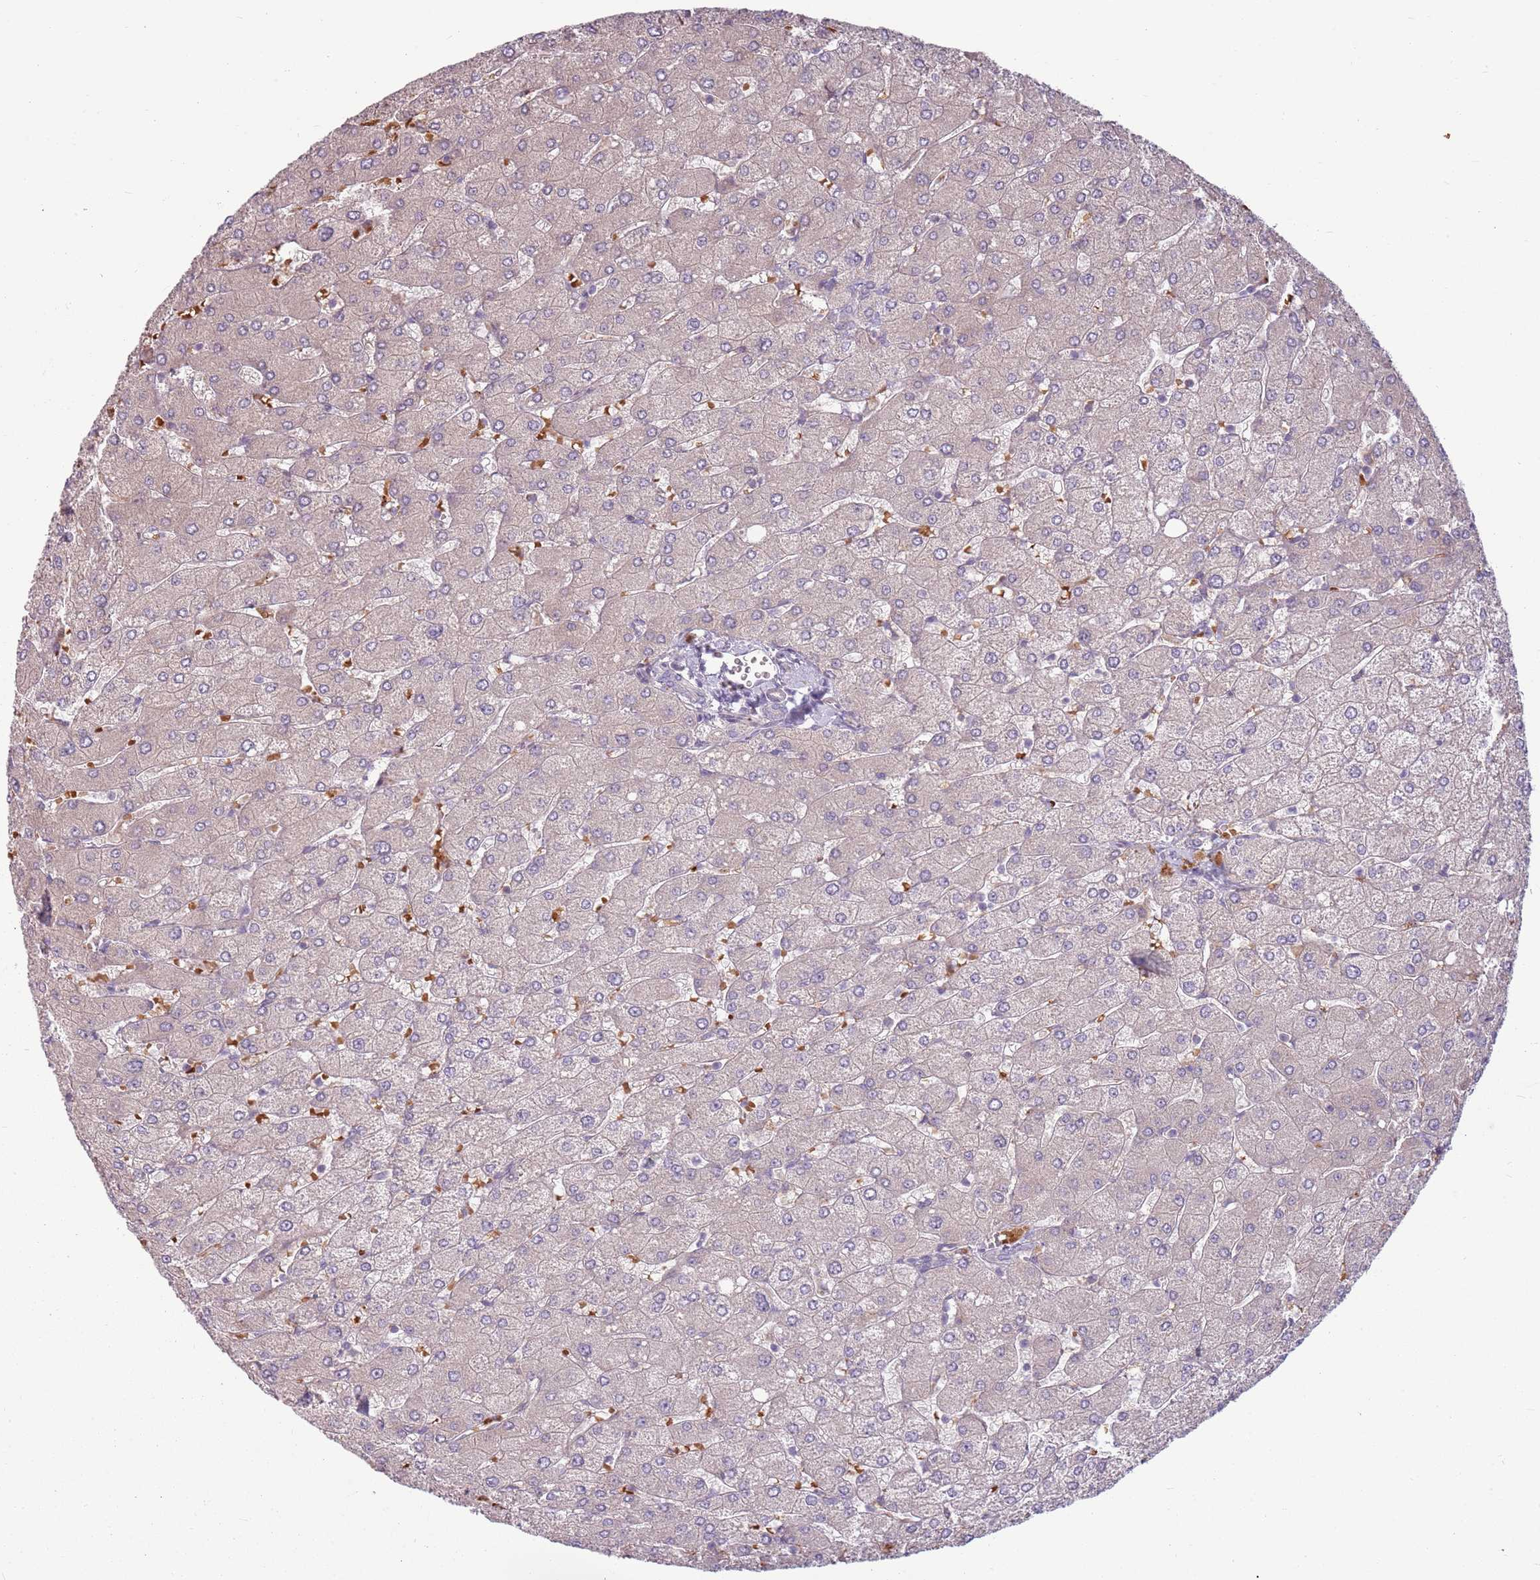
{"staining": {"intensity": "weak", "quantity": "<25%", "location": "cytoplasmic/membranous"}, "tissue": "liver", "cell_type": "Cholangiocytes", "image_type": "normal", "snomed": [{"axis": "morphology", "description": "Normal tissue, NOS"}, {"axis": "topography", "description": "Liver"}], "caption": "A micrograph of liver stained for a protein reveals no brown staining in cholangiocytes.", "gene": "HSPA14", "patient": {"sex": "male", "age": 55}}